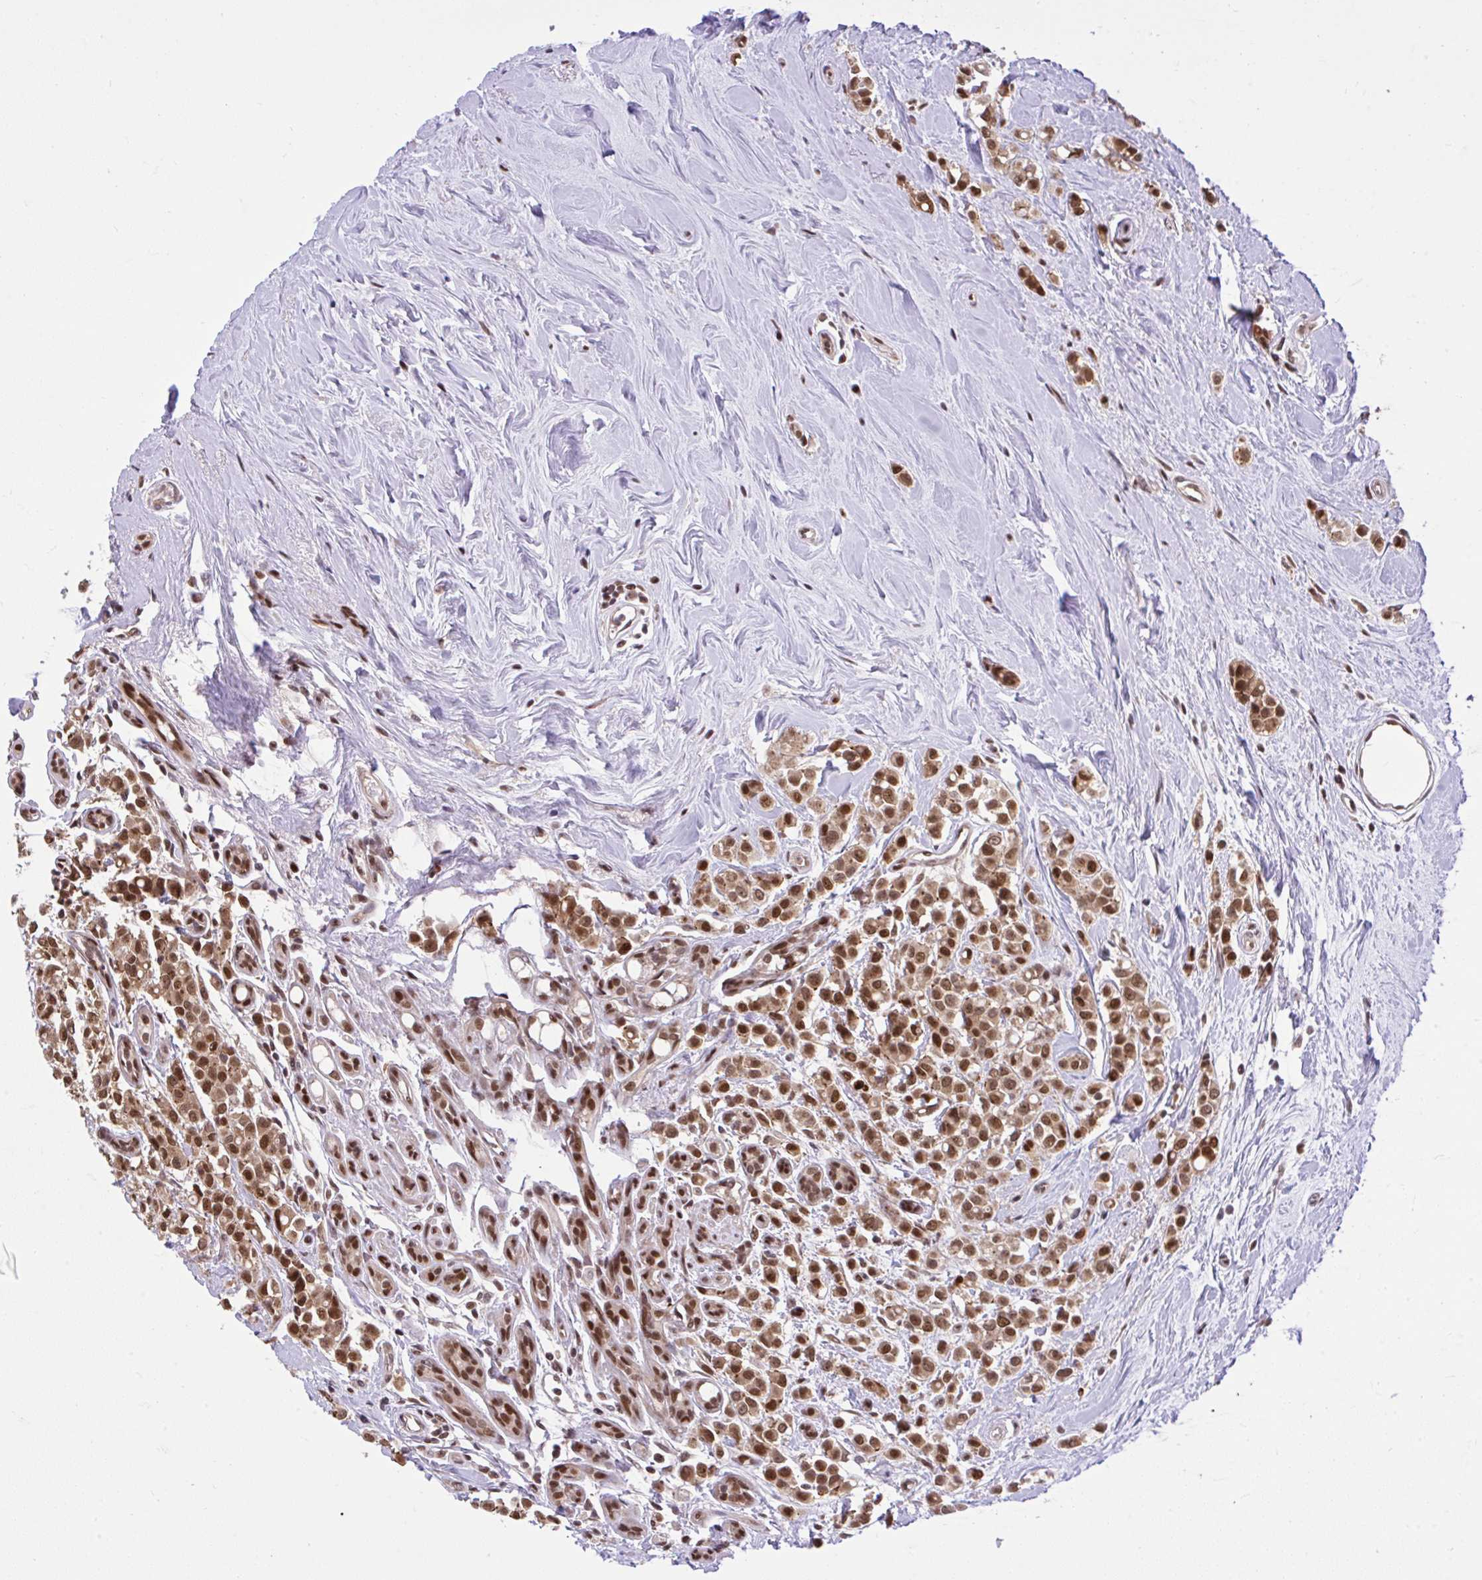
{"staining": {"intensity": "moderate", "quantity": ">75%", "location": "cytoplasmic/membranous,nuclear"}, "tissue": "breast cancer", "cell_type": "Tumor cells", "image_type": "cancer", "snomed": [{"axis": "morphology", "description": "Lobular carcinoma"}, {"axis": "topography", "description": "Breast"}], "caption": "Moderate cytoplasmic/membranous and nuclear protein staining is present in about >75% of tumor cells in lobular carcinoma (breast). (Brightfield microscopy of DAB IHC at high magnification).", "gene": "GLIS3", "patient": {"sex": "female", "age": 68}}